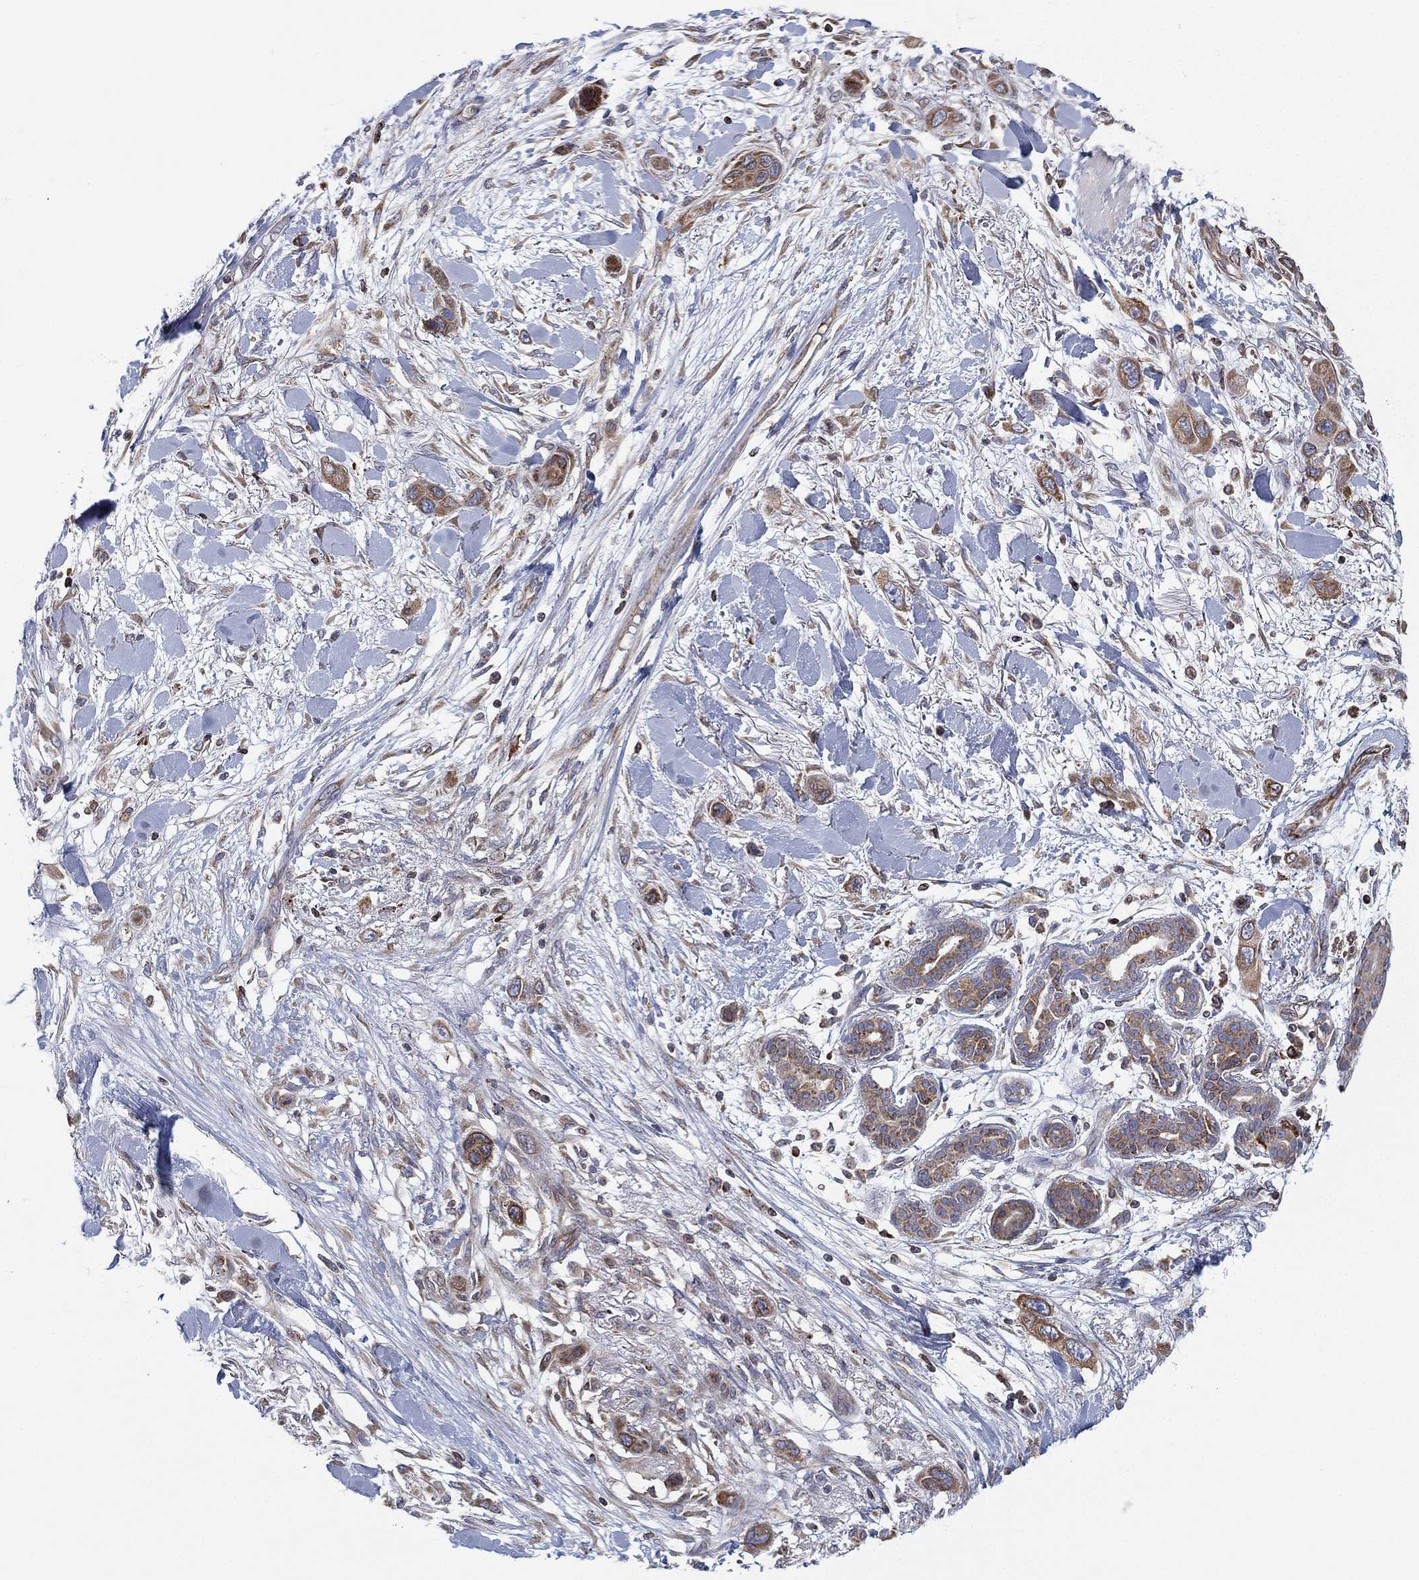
{"staining": {"intensity": "moderate", "quantity": "<25%", "location": "cytoplasmic/membranous"}, "tissue": "skin cancer", "cell_type": "Tumor cells", "image_type": "cancer", "snomed": [{"axis": "morphology", "description": "Squamous cell carcinoma, NOS"}, {"axis": "topography", "description": "Skin"}], "caption": "Immunohistochemistry micrograph of neoplastic tissue: human skin cancer stained using IHC shows low levels of moderate protein expression localized specifically in the cytoplasmic/membranous of tumor cells, appearing as a cytoplasmic/membranous brown color.", "gene": "CYB5B", "patient": {"sex": "male", "age": 79}}